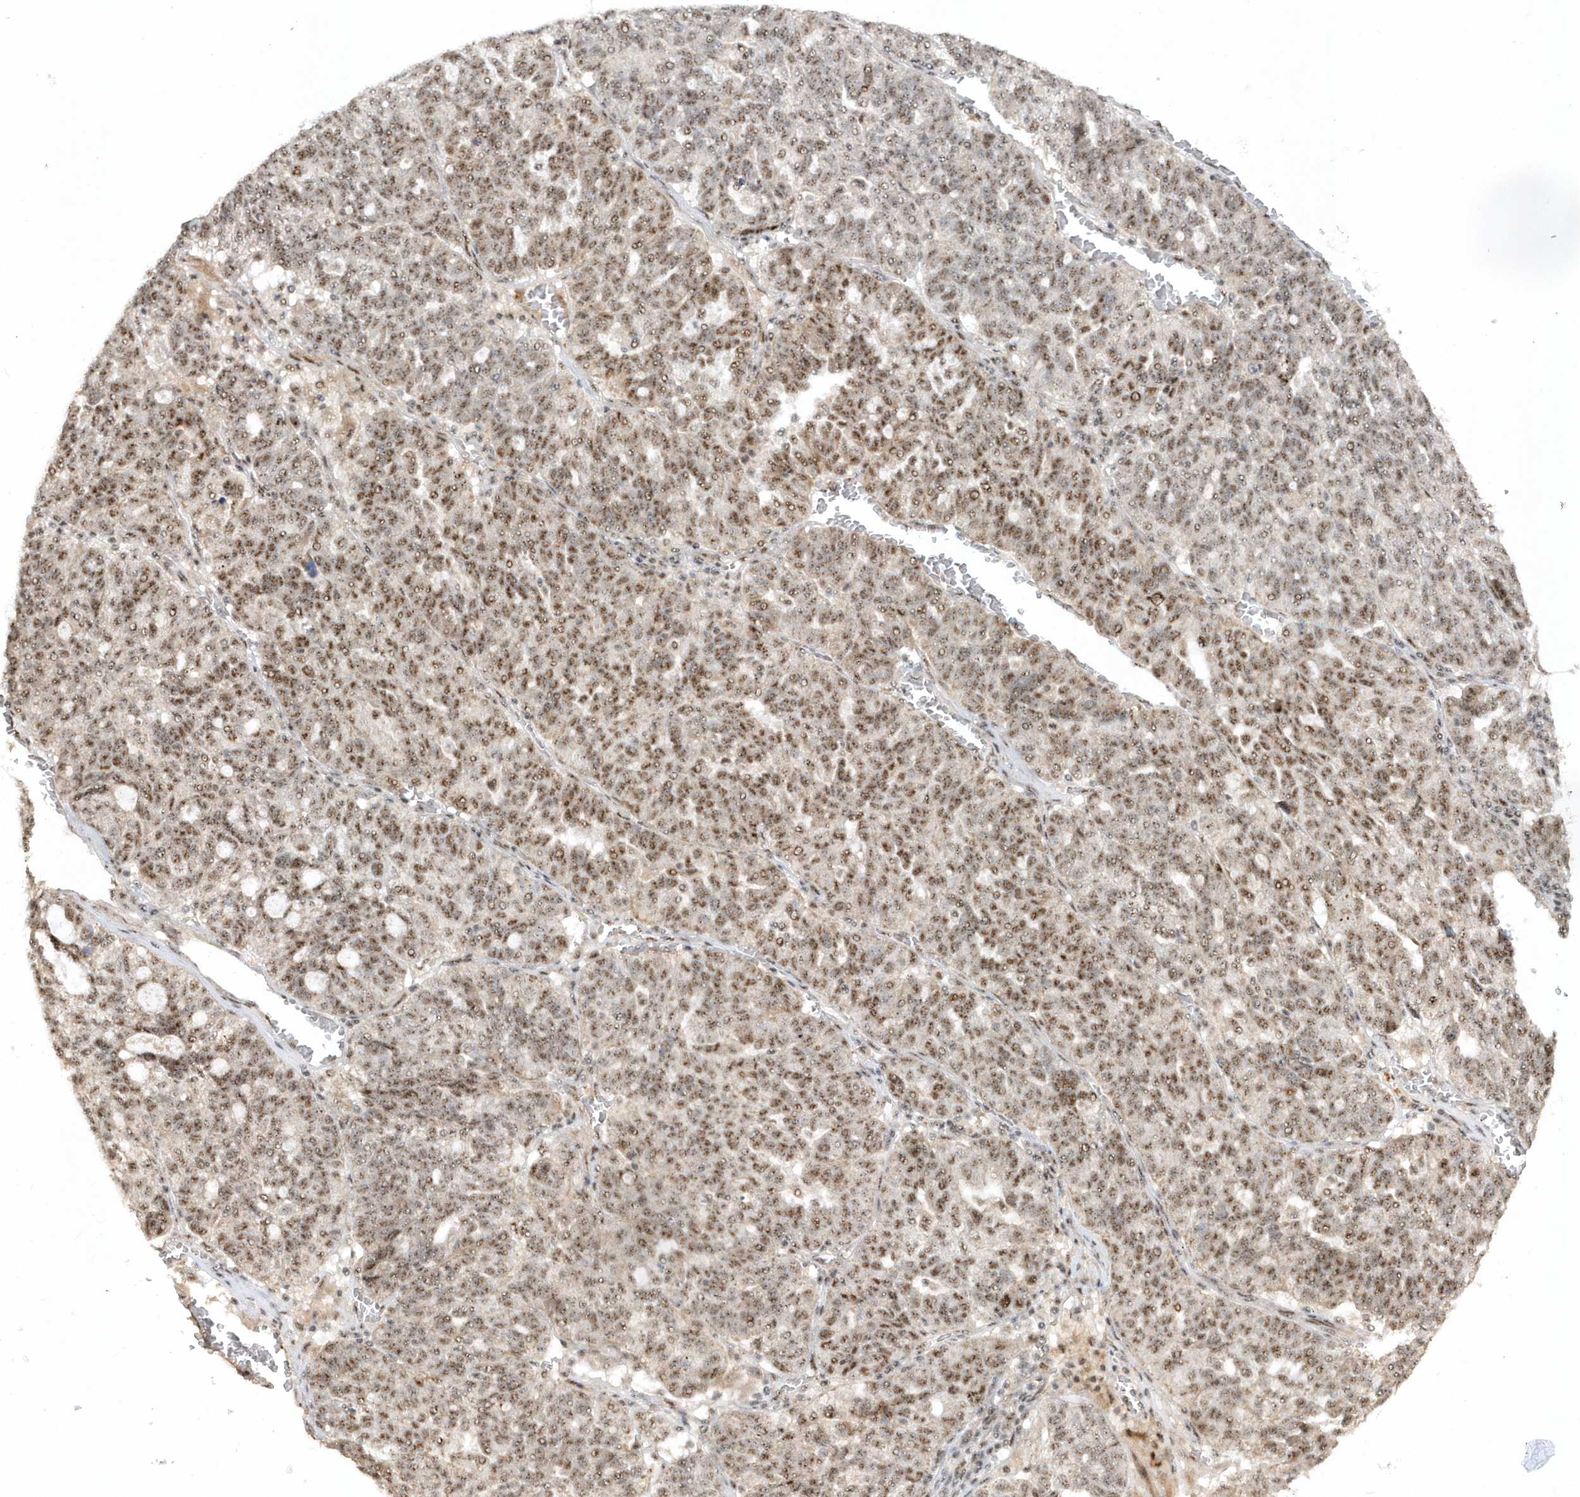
{"staining": {"intensity": "moderate", "quantity": ">75%", "location": "nuclear"}, "tissue": "ovarian cancer", "cell_type": "Tumor cells", "image_type": "cancer", "snomed": [{"axis": "morphology", "description": "Cystadenocarcinoma, serous, NOS"}, {"axis": "topography", "description": "Ovary"}], "caption": "A photomicrograph showing moderate nuclear expression in about >75% of tumor cells in ovarian cancer (serous cystadenocarcinoma), as visualized by brown immunohistochemical staining.", "gene": "POLR3B", "patient": {"sex": "female", "age": 59}}